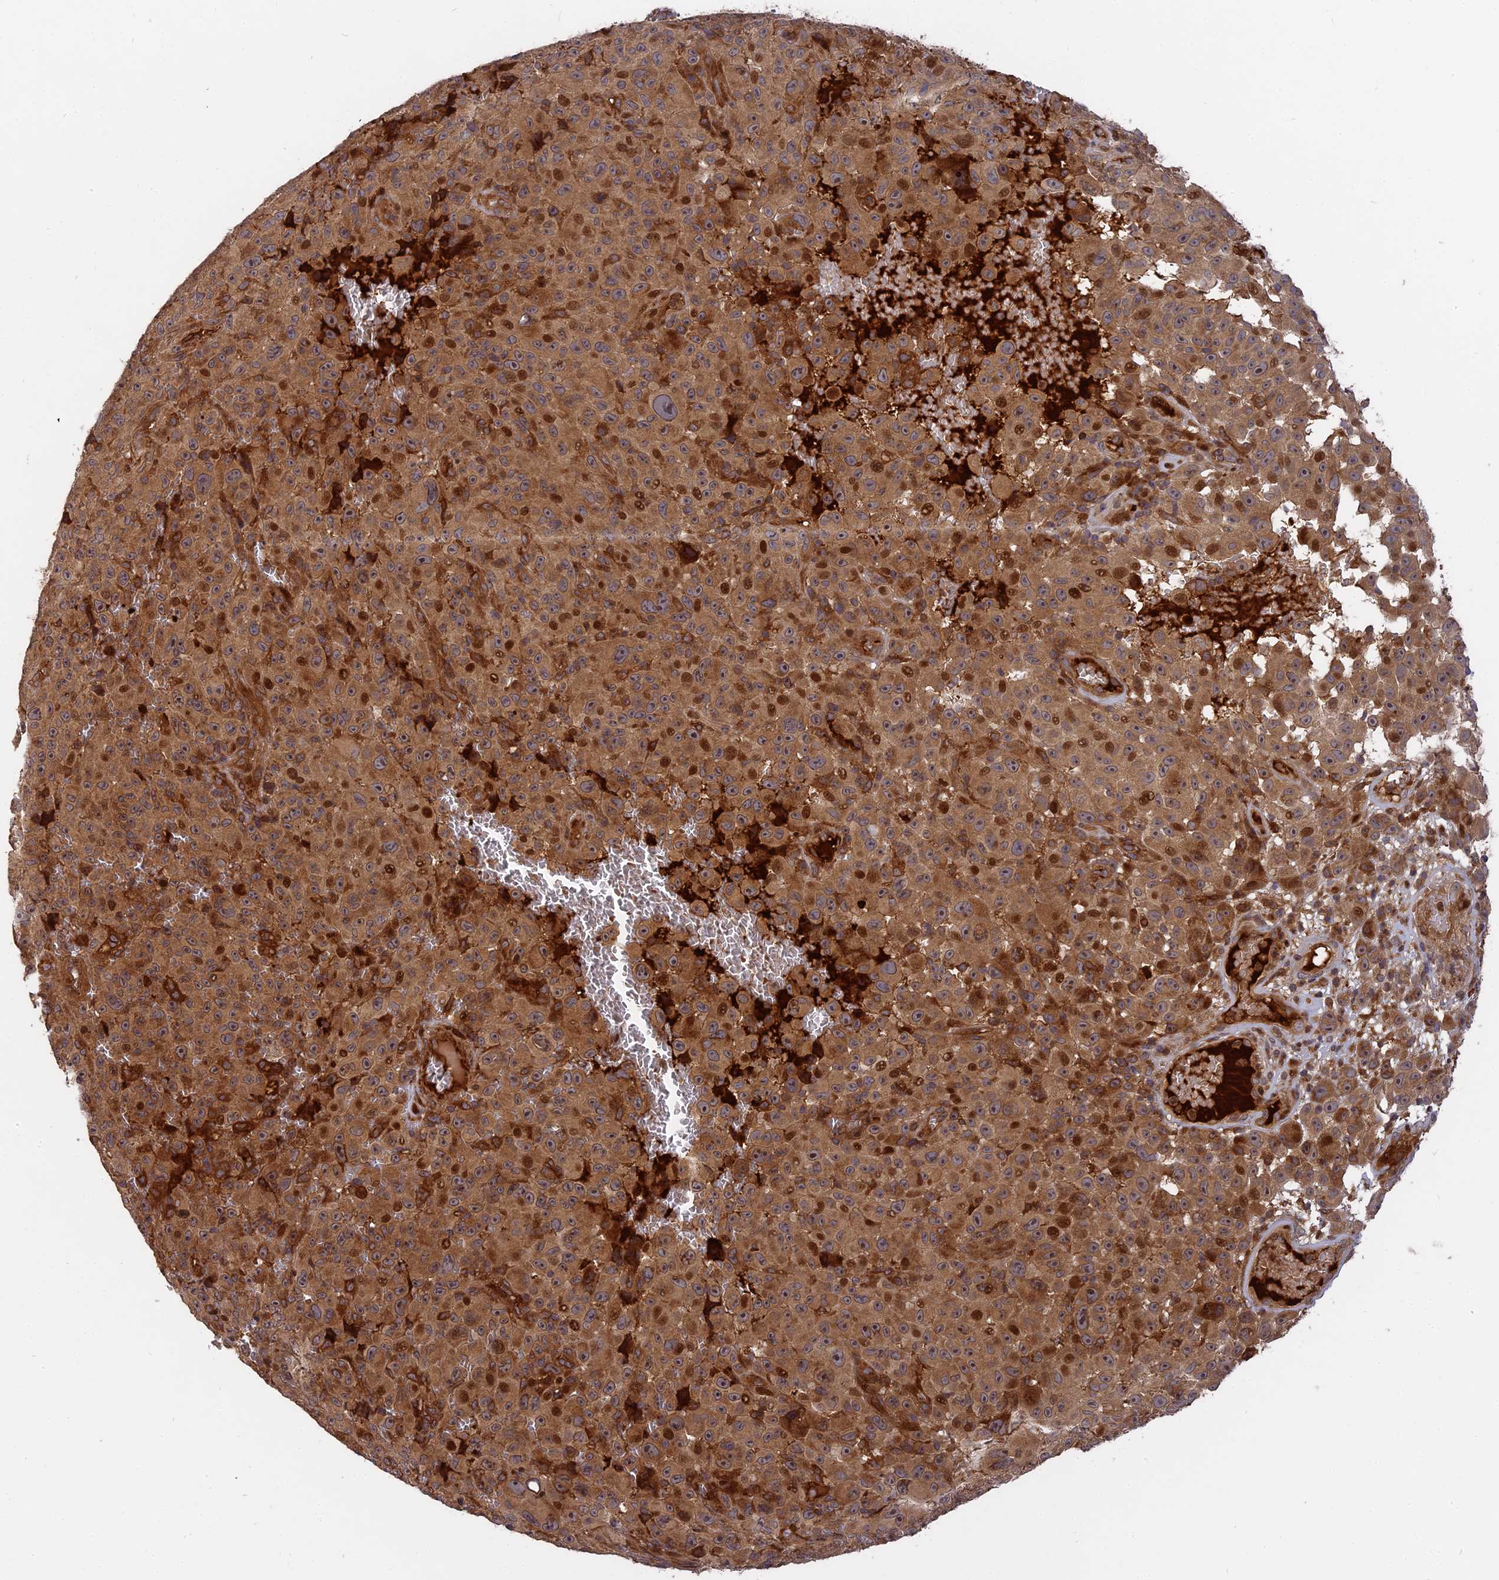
{"staining": {"intensity": "moderate", "quantity": ">75%", "location": "cytoplasmic/membranous,nuclear"}, "tissue": "melanoma", "cell_type": "Tumor cells", "image_type": "cancer", "snomed": [{"axis": "morphology", "description": "Malignant melanoma, NOS"}, {"axis": "topography", "description": "Skin"}], "caption": "Malignant melanoma tissue displays moderate cytoplasmic/membranous and nuclear positivity in about >75% of tumor cells The staining was performed using DAB to visualize the protein expression in brown, while the nuclei were stained in blue with hematoxylin (Magnification: 20x).", "gene": "TMUB2", "patient": {"sex": "female", "age": 82}}